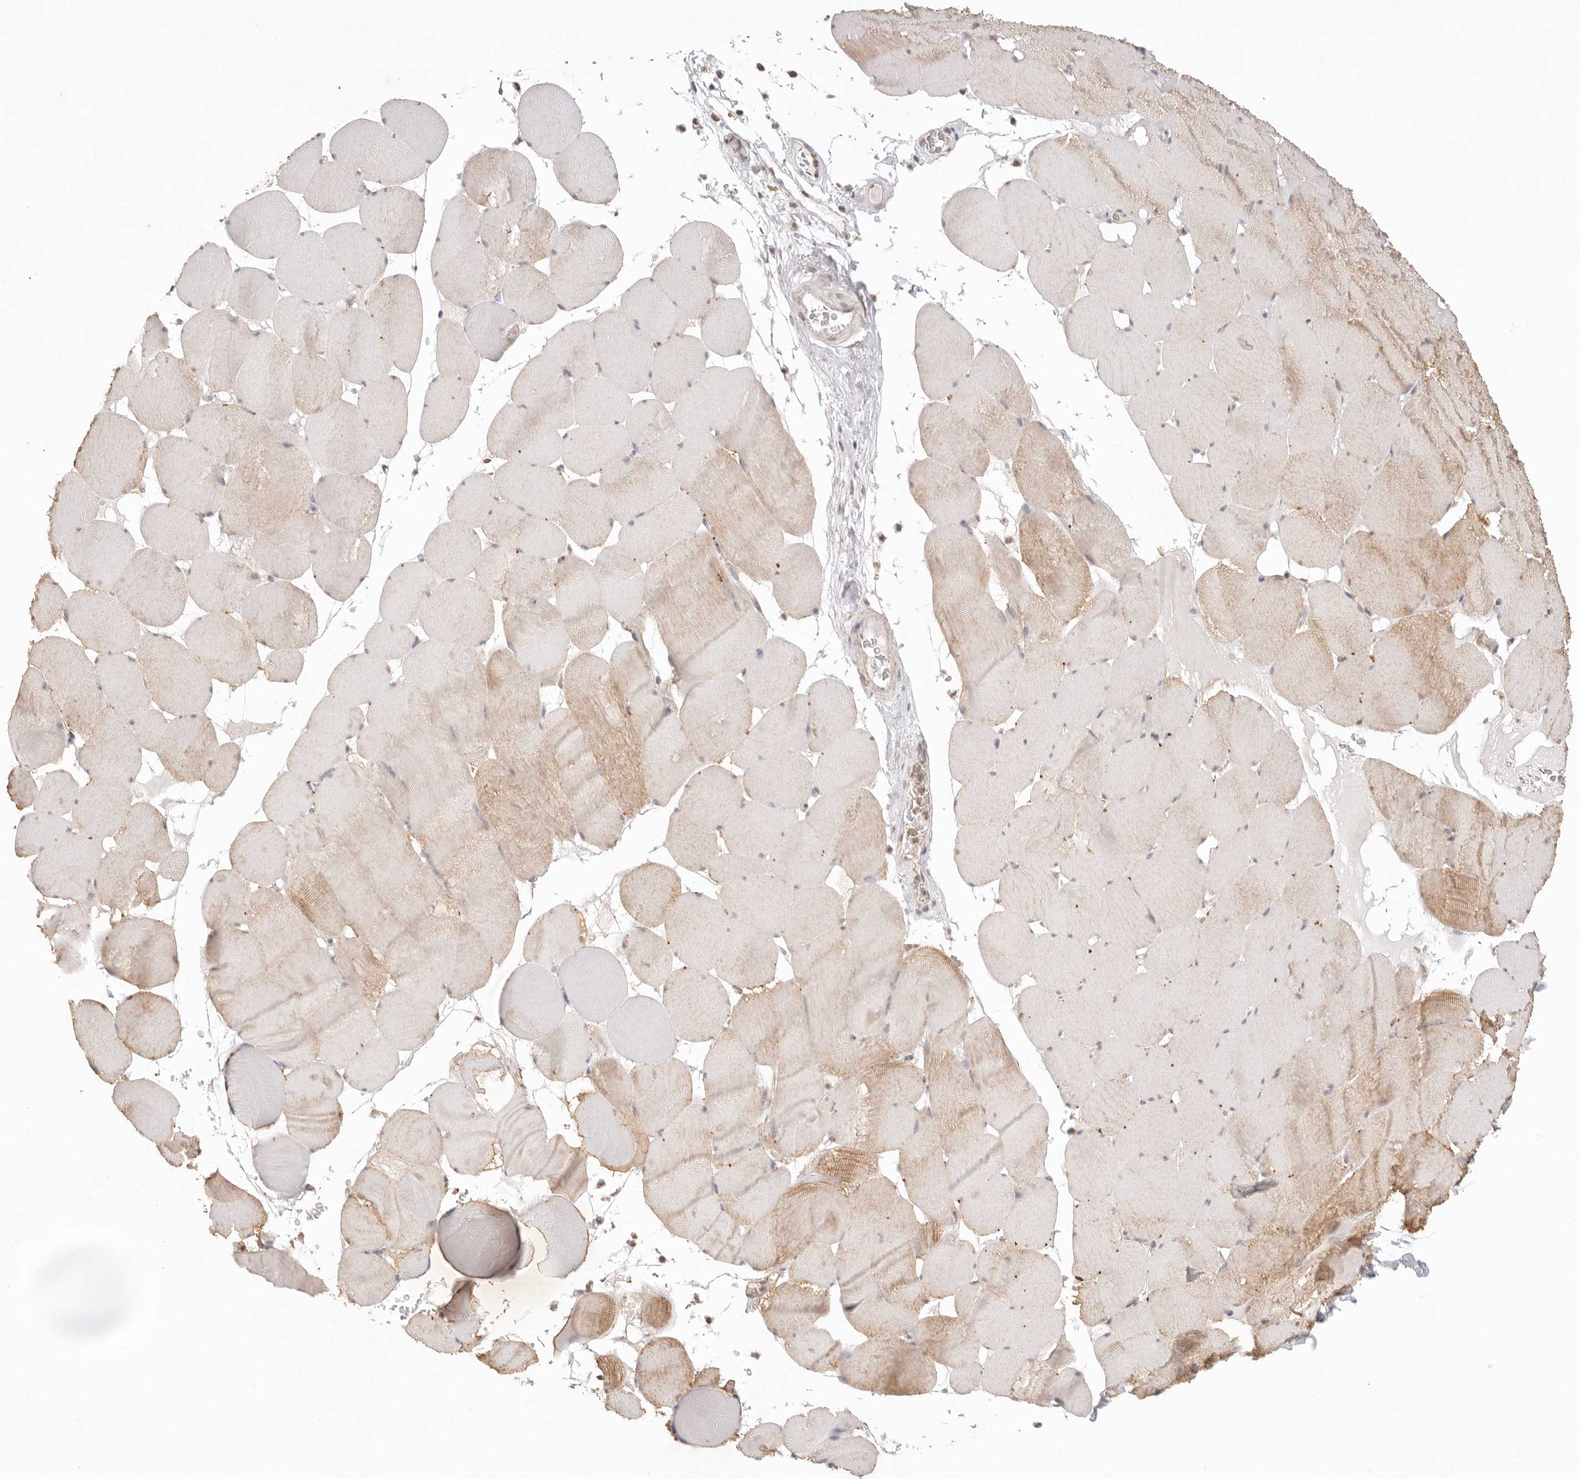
{"staining": {"intensity": "weak", "quantity": "<25%", "location": "cytoplasmic/membranous"}, "tissue": "skeletal muscle", "cell_type": "Myocytes", "image_type": "normal", "snomed": [{"axis": "morphology", "description": "Normal tissue, NOS"}, {"axis": "topography", "description": "Skeletal muscle"}], "caption": "Micrograph shows no protein positivity in myocytes of normal skeletal muscle.", "gene": "IL1R2", "patient": {"sex": "male", "age": 62}}